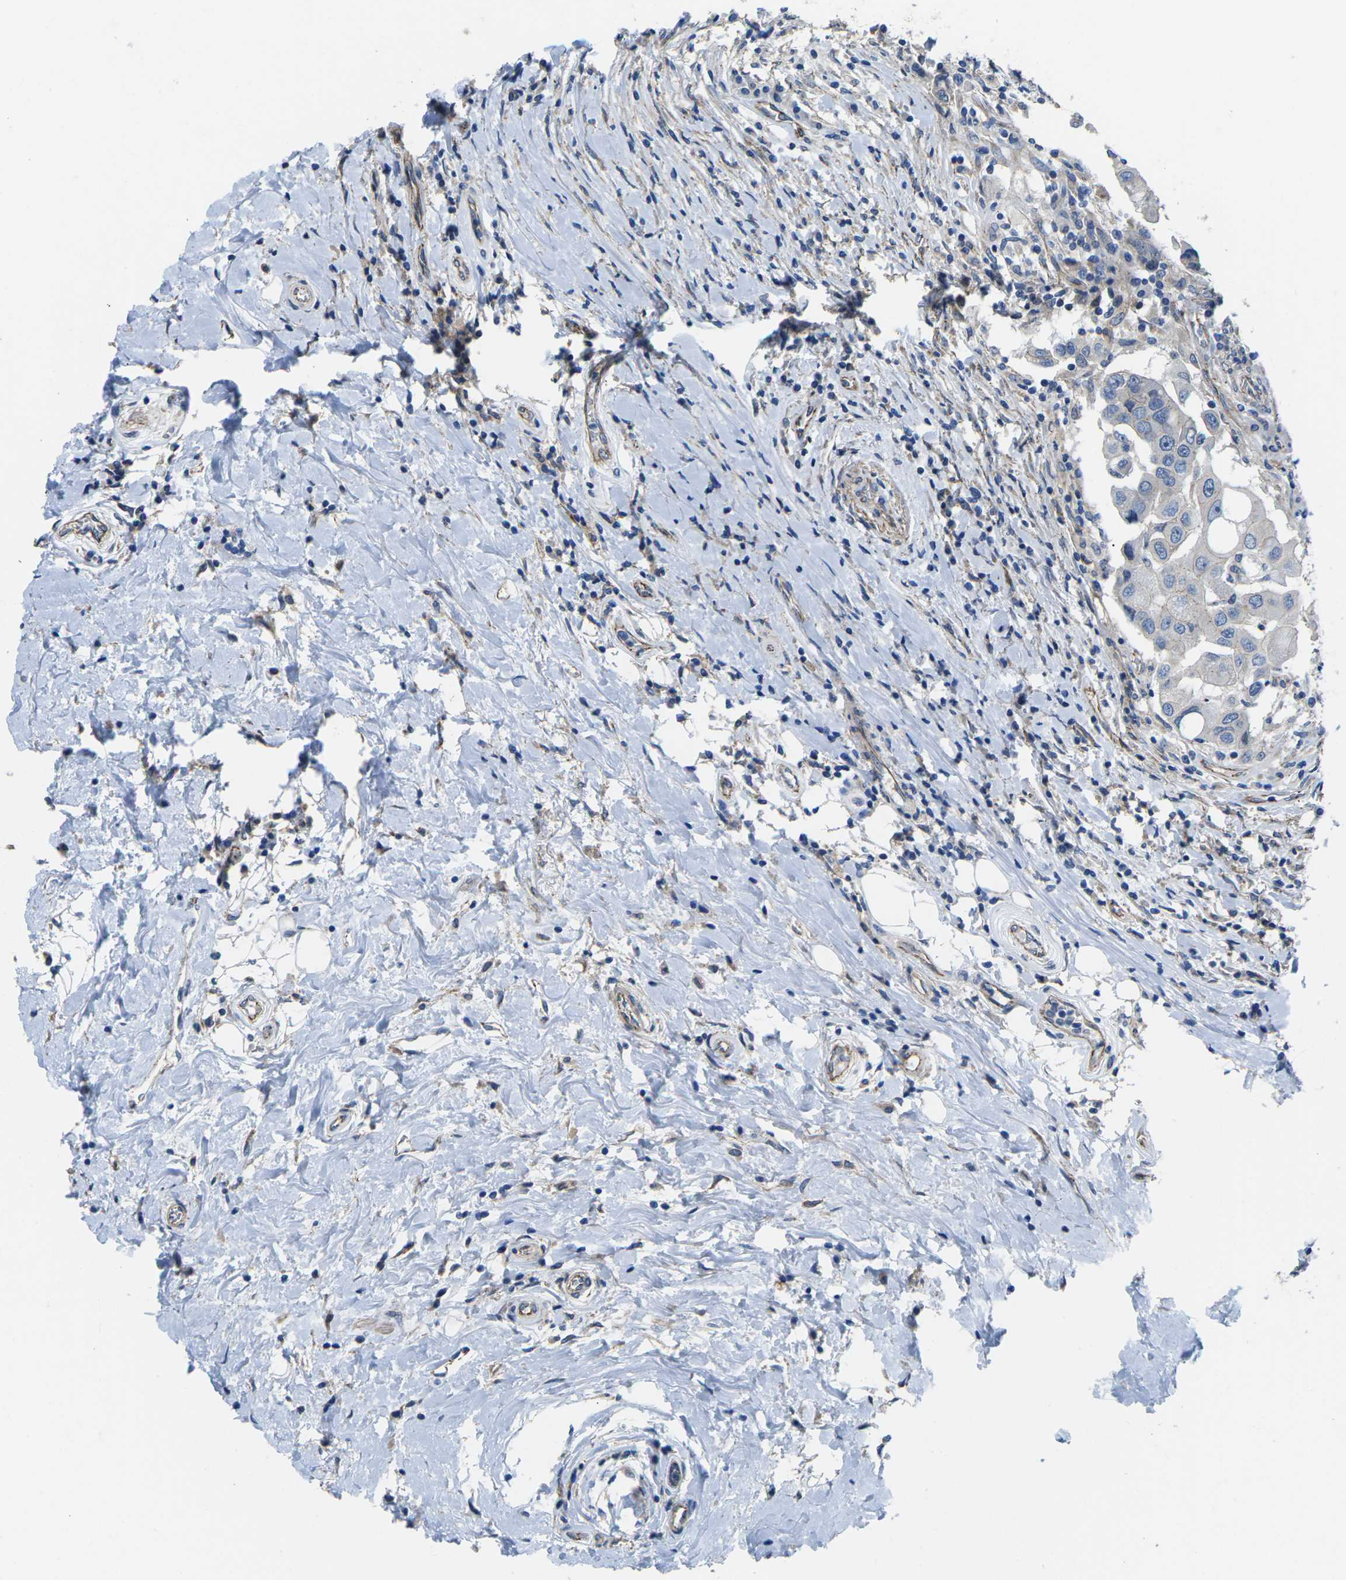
{"staining": {"intensity": "negative", "quantity": "none", "location": "none"}, "tissue": "breast cancer", "cell_type": "Tumor cells", "image_type": "cancer", "snomed": [{"axis": "morphology", "description": "Duct carcinoma"}, {"axis": "topography", "description": "Breast"}], "caption": "Immunohistochemistry of human breast cancer (intraductal carcinoma) demonstrates no positivity in tumor cells. (DAB immunohistochemistry (IHC), high magnification).", "gene": "CTNND1", "patient": {"sex": "female", "age": 27}}